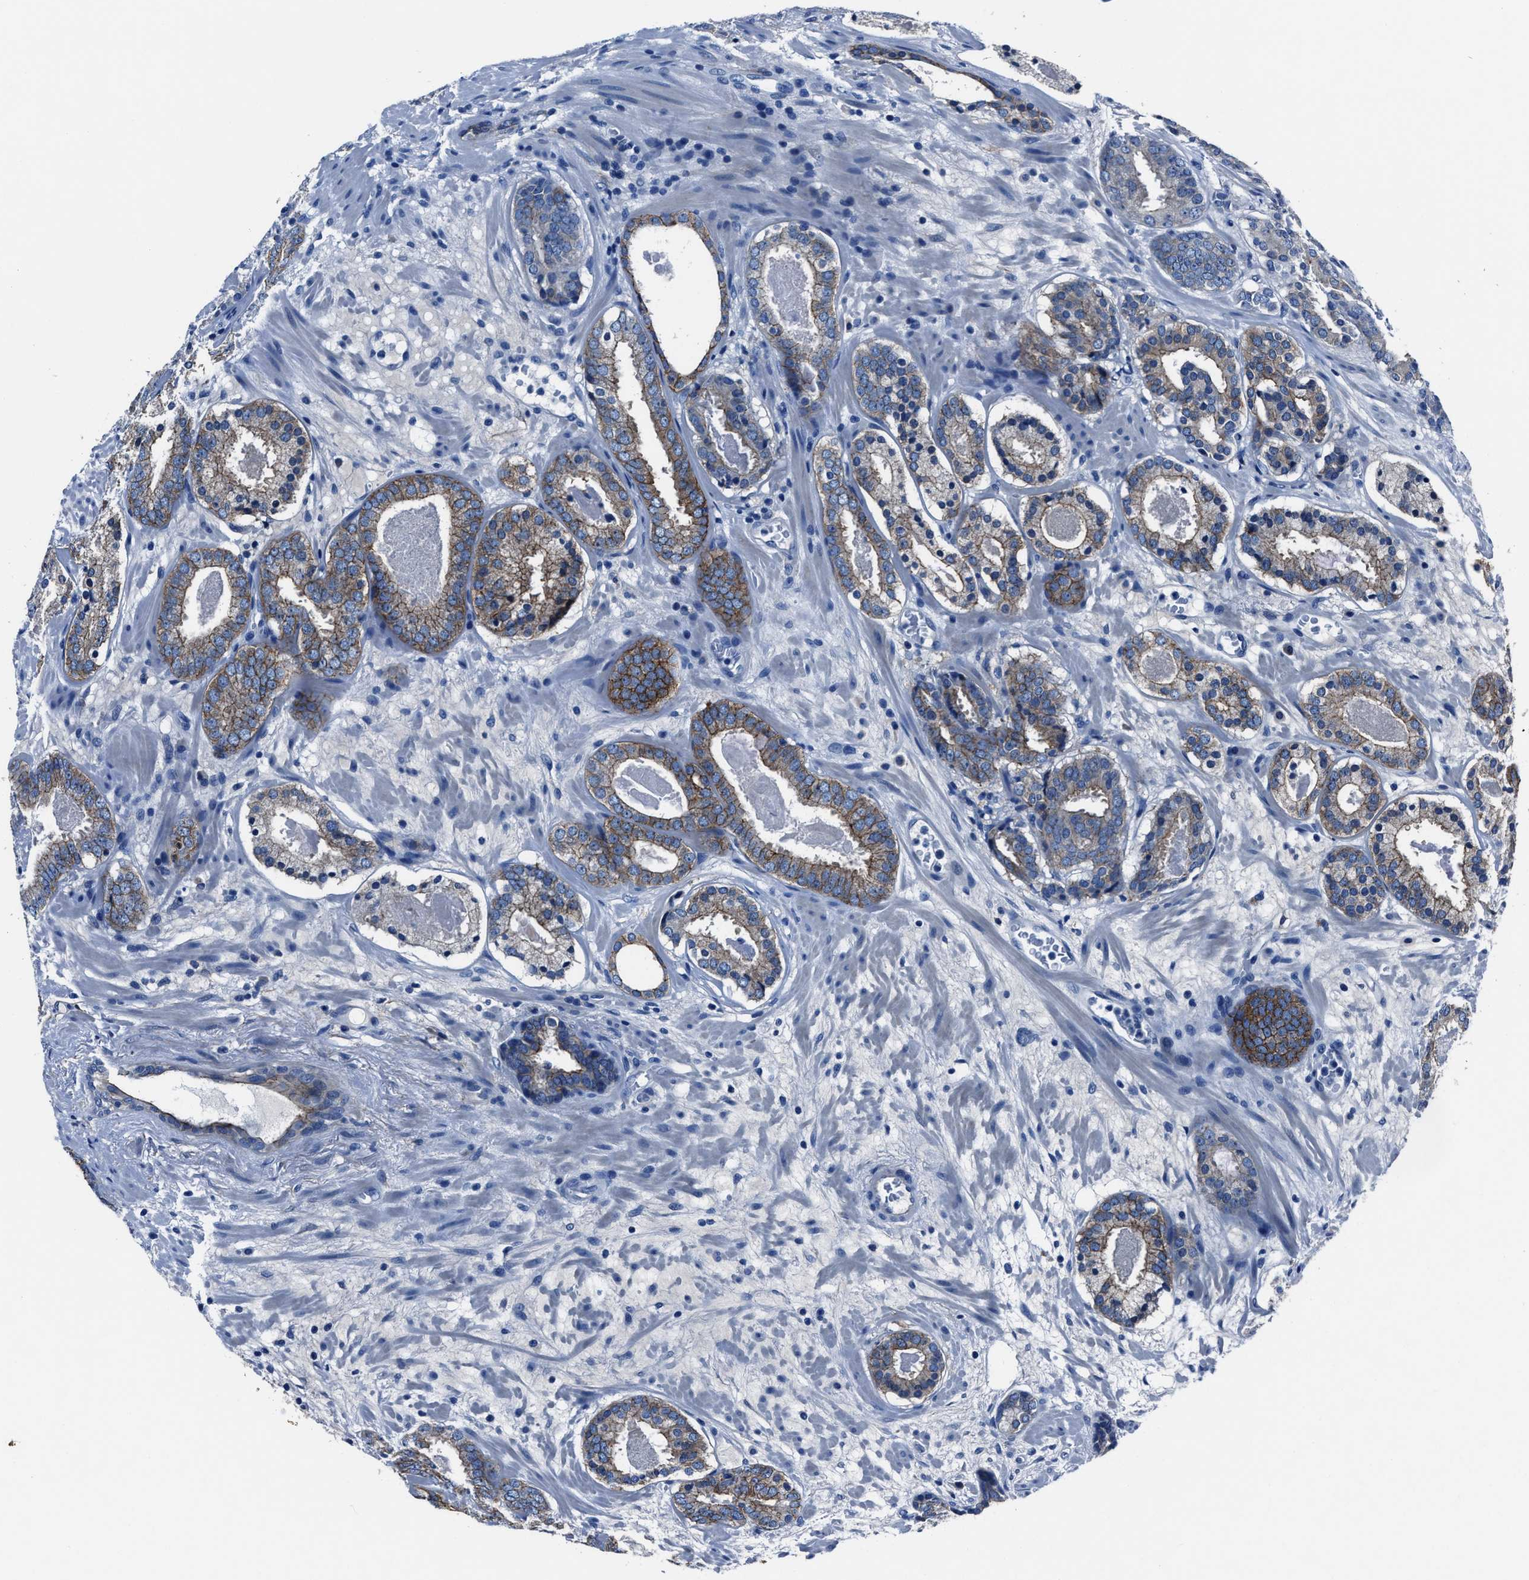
{"staining": {"intensity": "moderate", "quantity": "25%-75%", "location": "cytoplasmic/membranous"}, "tissue": "prostate cancer", "cell_type": "Tumor cells", "image_type": "cancer", "snomed": [{"axis": "morphology", "description": "Adenocarcinoma, Low grade"}, {"axis": "topography", "description": "Prostate"}], "caption": "The immunohistochemical stain labels moderate cytoplasmic/membranous staining in tumor cells of prostate cancer tissue.", "gene": "LMO7", "patient": {"sex": "male", "age": 69}}